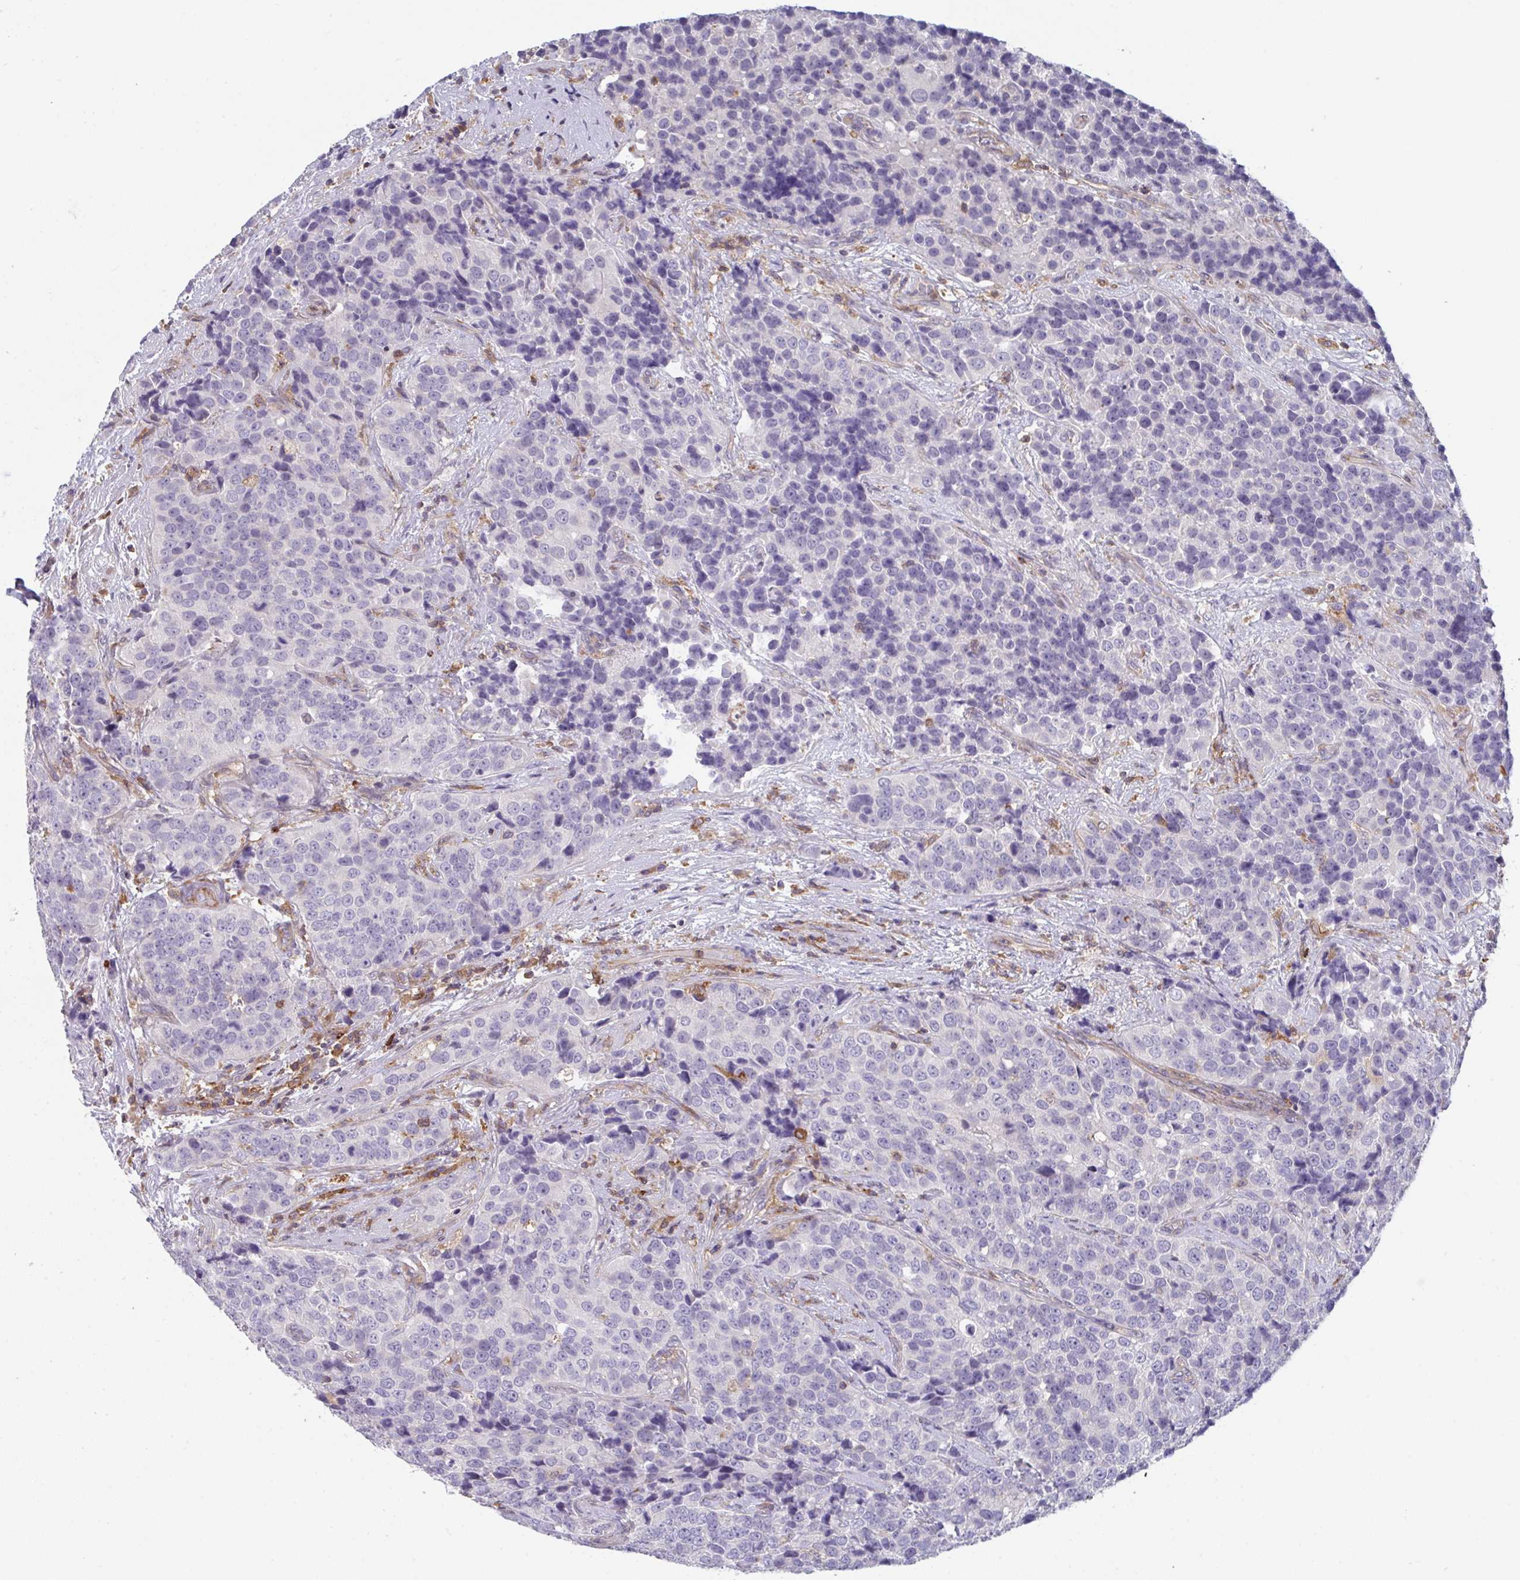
{"staining": {"intensity": "negative", "quantity": "none", "location": "none"}, "tissue": "urothelial cancer", "cell_type": "Tumor cells", "image_type": "cancer", "snomed": [{"axis": "morphology", "description": "Urothelial carcinoma, NOS"}, {"axis": "topography", "description": "Urinary bladder"}], "caption": "An image of urothelial cancer stained for a protein demonstrates no brown staining in tumor cells.", "gene": "DISP2", "patient": {"sex": "male", "age": 52}}